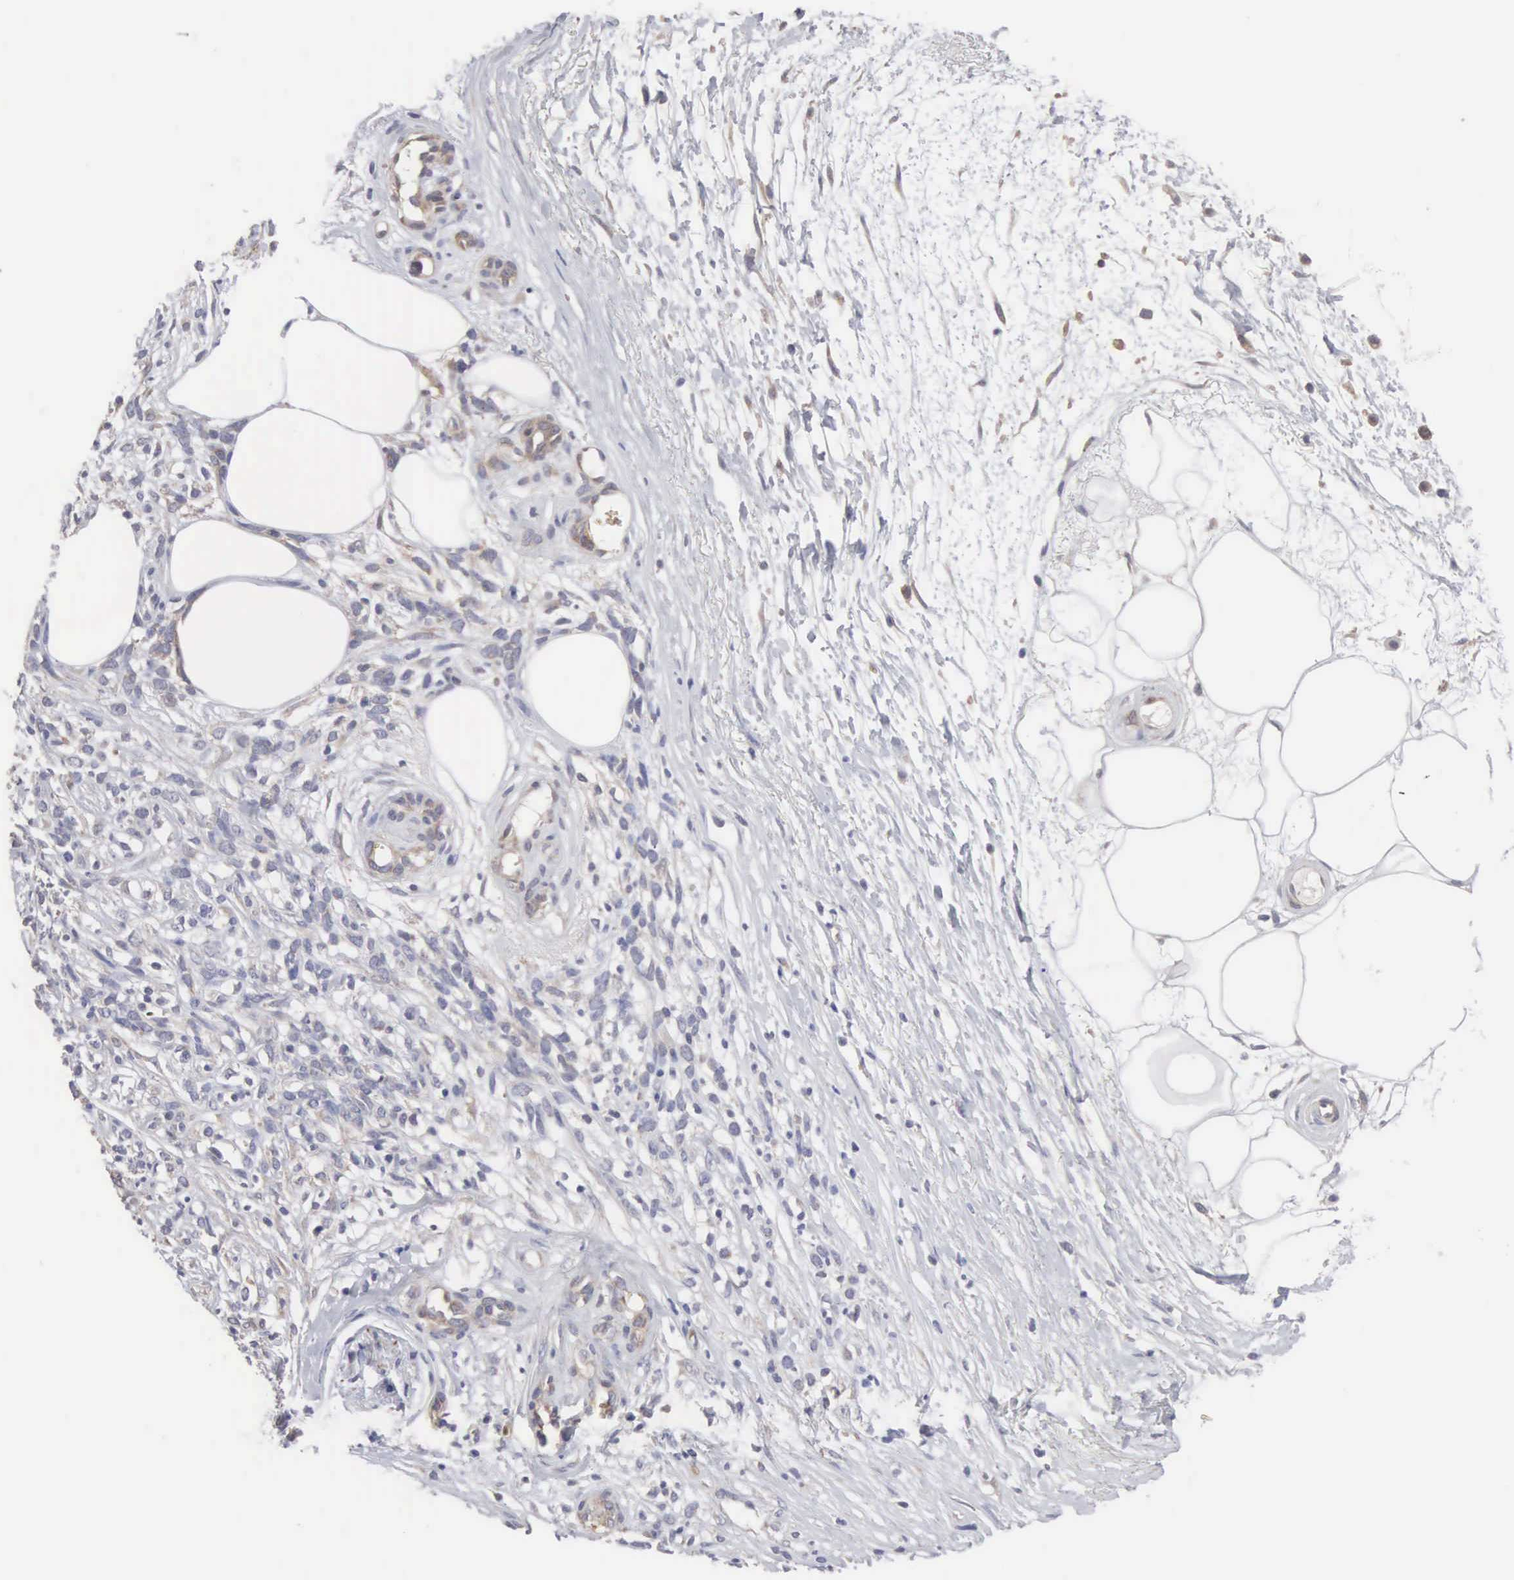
{"staining": {"intensity": "moderate", "quantity": "25%-75%", "location": "cytoplasmic/membranous"}, "tissue": "melanoma", "cell_type": "Tumor cells", "image_type": "cancer", "snomed": [{"axis": "morphology", "description": "Malignant melanoma, NOS"}, {"axis": "topography", "description": "Skin"}], "caption": "The histopathology image reveals immunohistochemical staining of melanoma. There is moderate cytoplasmic/membranous expression is identified in about 25%-75% of tumor cells.", "gene": "INF2", "patient": {"sex": "female", "age": 85}}